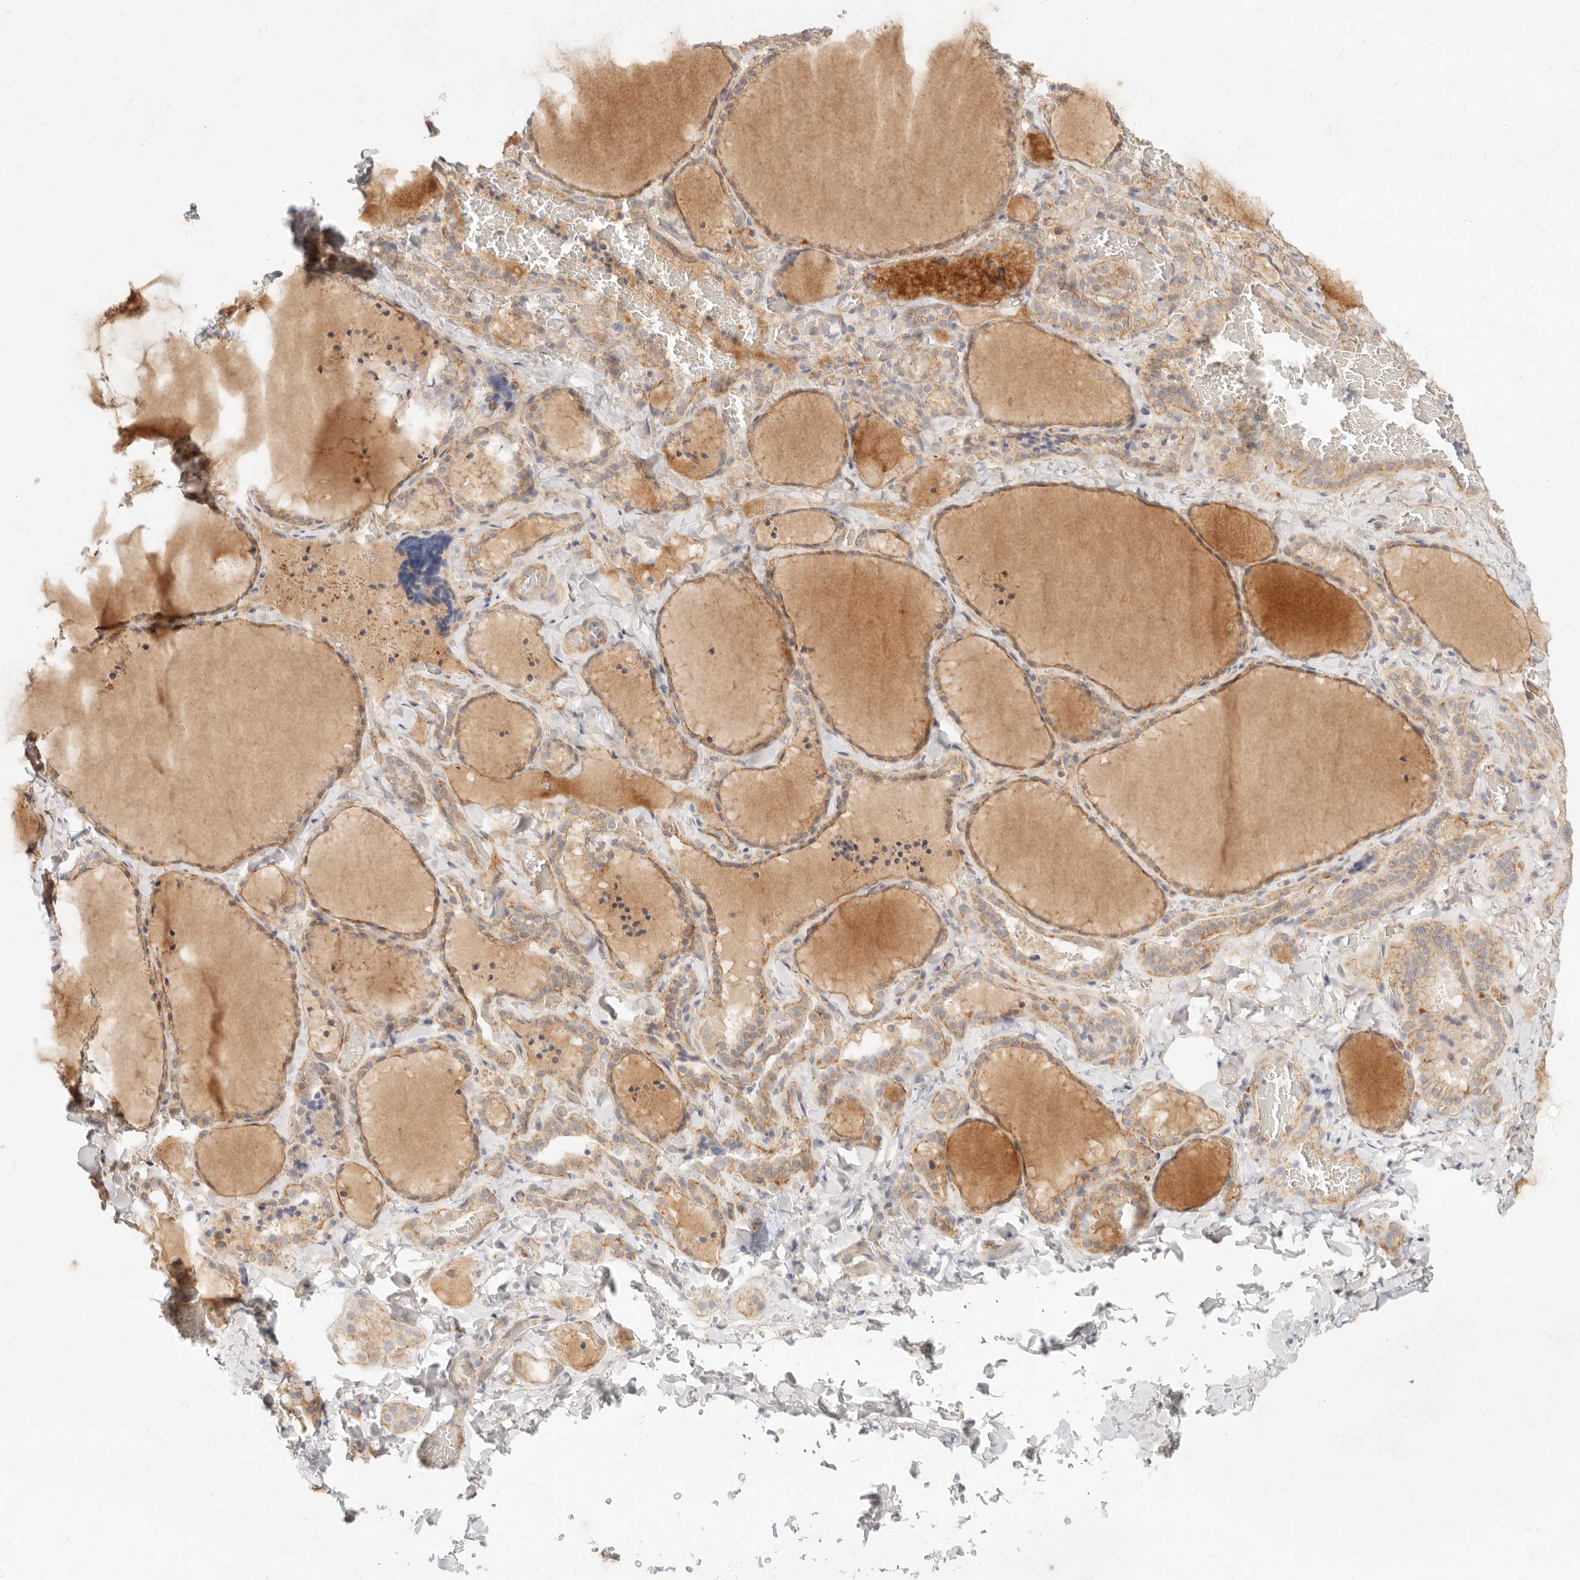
{"staining": {"intensity": "weak", "quantity": "25%-75%", "location": "cytoplasmic/membranous"}, "tissue": "thyroid gland", "cell_type": "Glandular cells", "image_type": "normal", "snomed": [{"axis": "morphology", "description": "Normal tissue, NOS"}, {"axis": "topography", "description": "Thyroid gland"}], "caption": "The histopathology image shows immunohistochemical staining of benign thyroid gland. There is weak cytoplasmic/membranous staining is appreciated in approximately 25%-75% of glandular cells.", "gene": "UBXN10", "patient": {"sex": "female", "age": 22}}